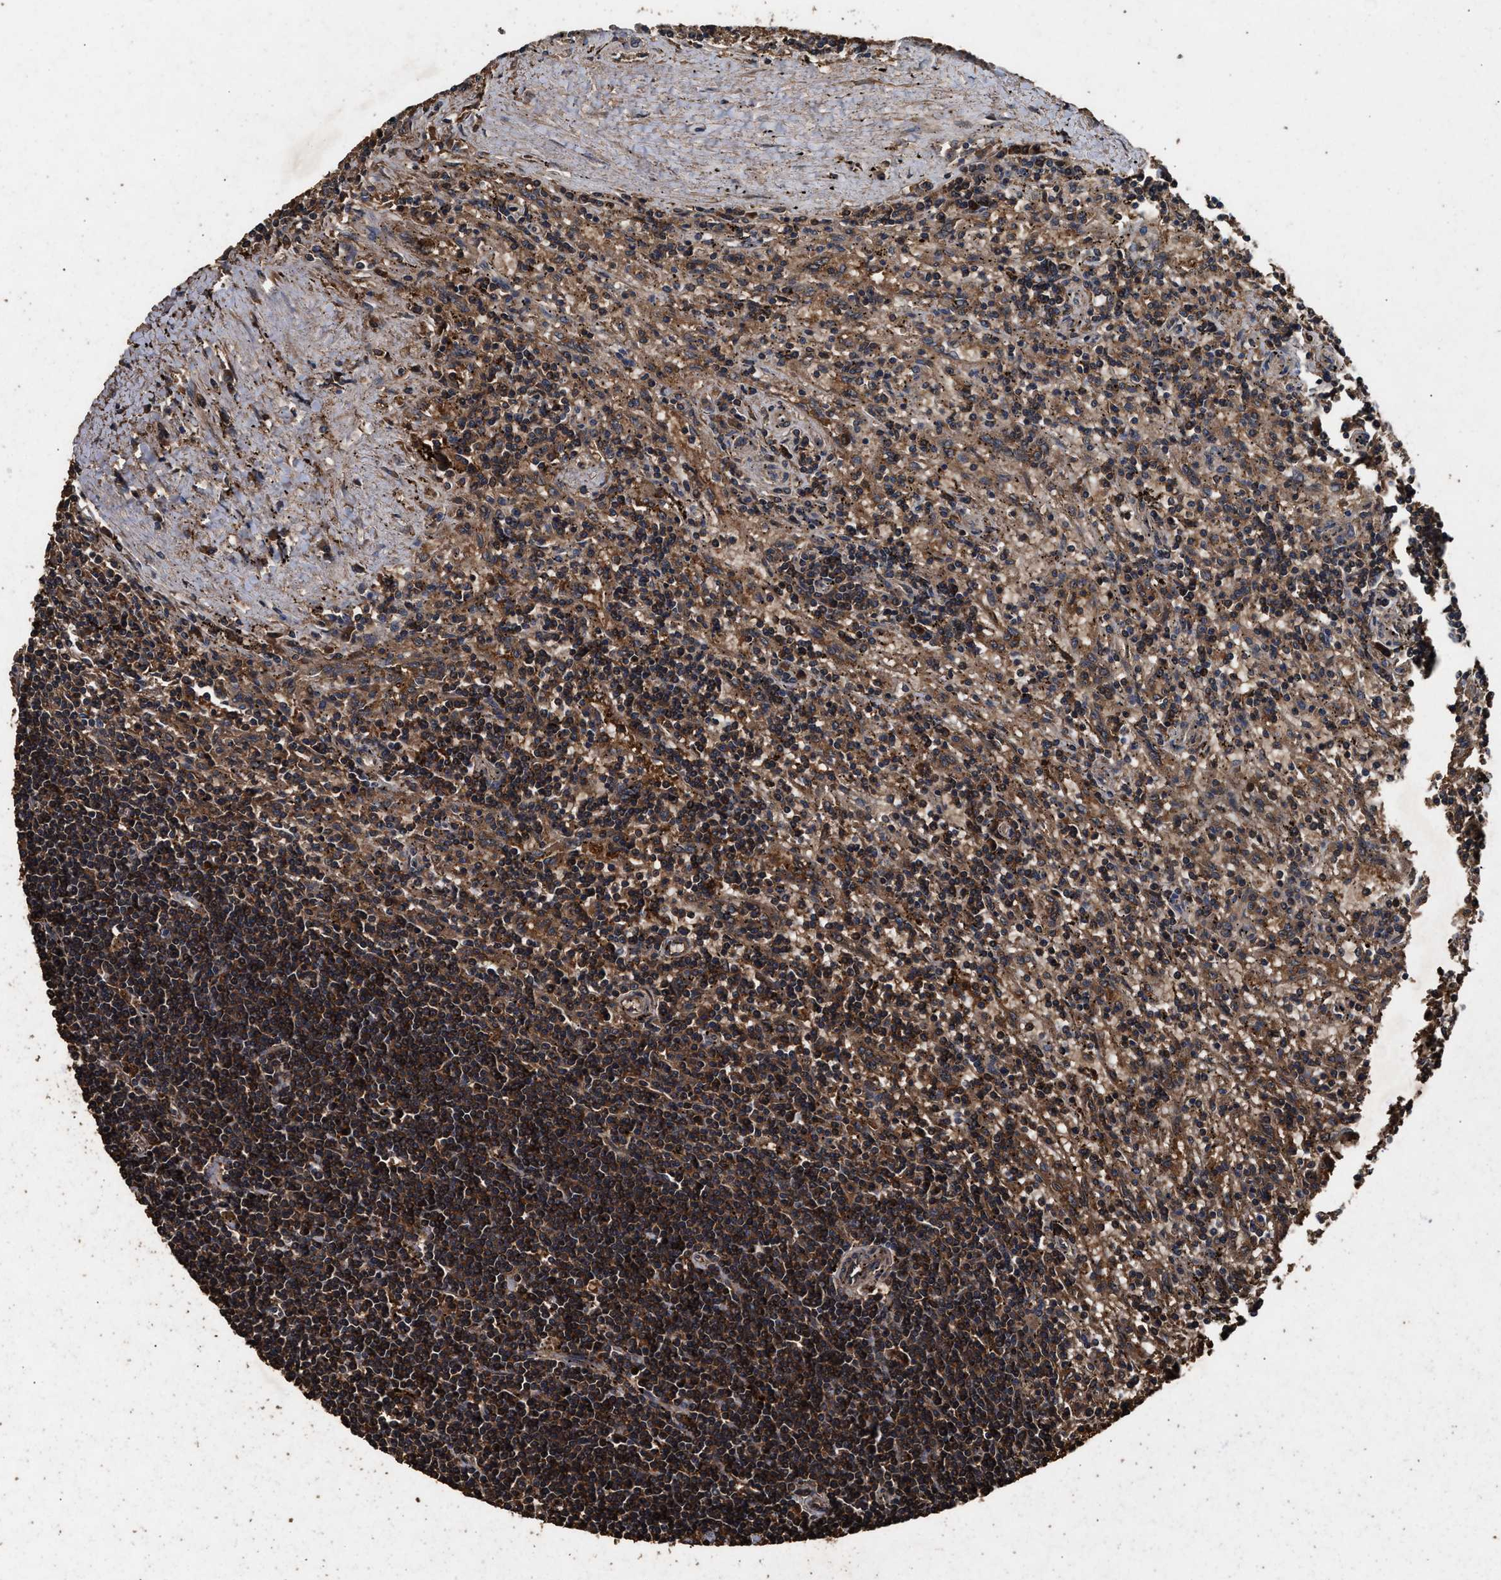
{"staining": {"intensity": "strong", "quantity": ">75%", "location": "cytoplasmic/membranous,nuclear"}, "tissue": "lymphoma", "cell_type": "Tumor cells", "image_type": "cancer", "snomed": [{"axis": "morphology", "description": "Malignant lymphoma, non-Hodgkin's type, Low grade"}, {"axis": "topography", "description": "Spleen"}], "caption": "Human lymphoma stained with a protein marker demonstrates strong staining in tumor cells.", "gene": "KYAT1", "patient": {"sex": "male", "age": 76}}